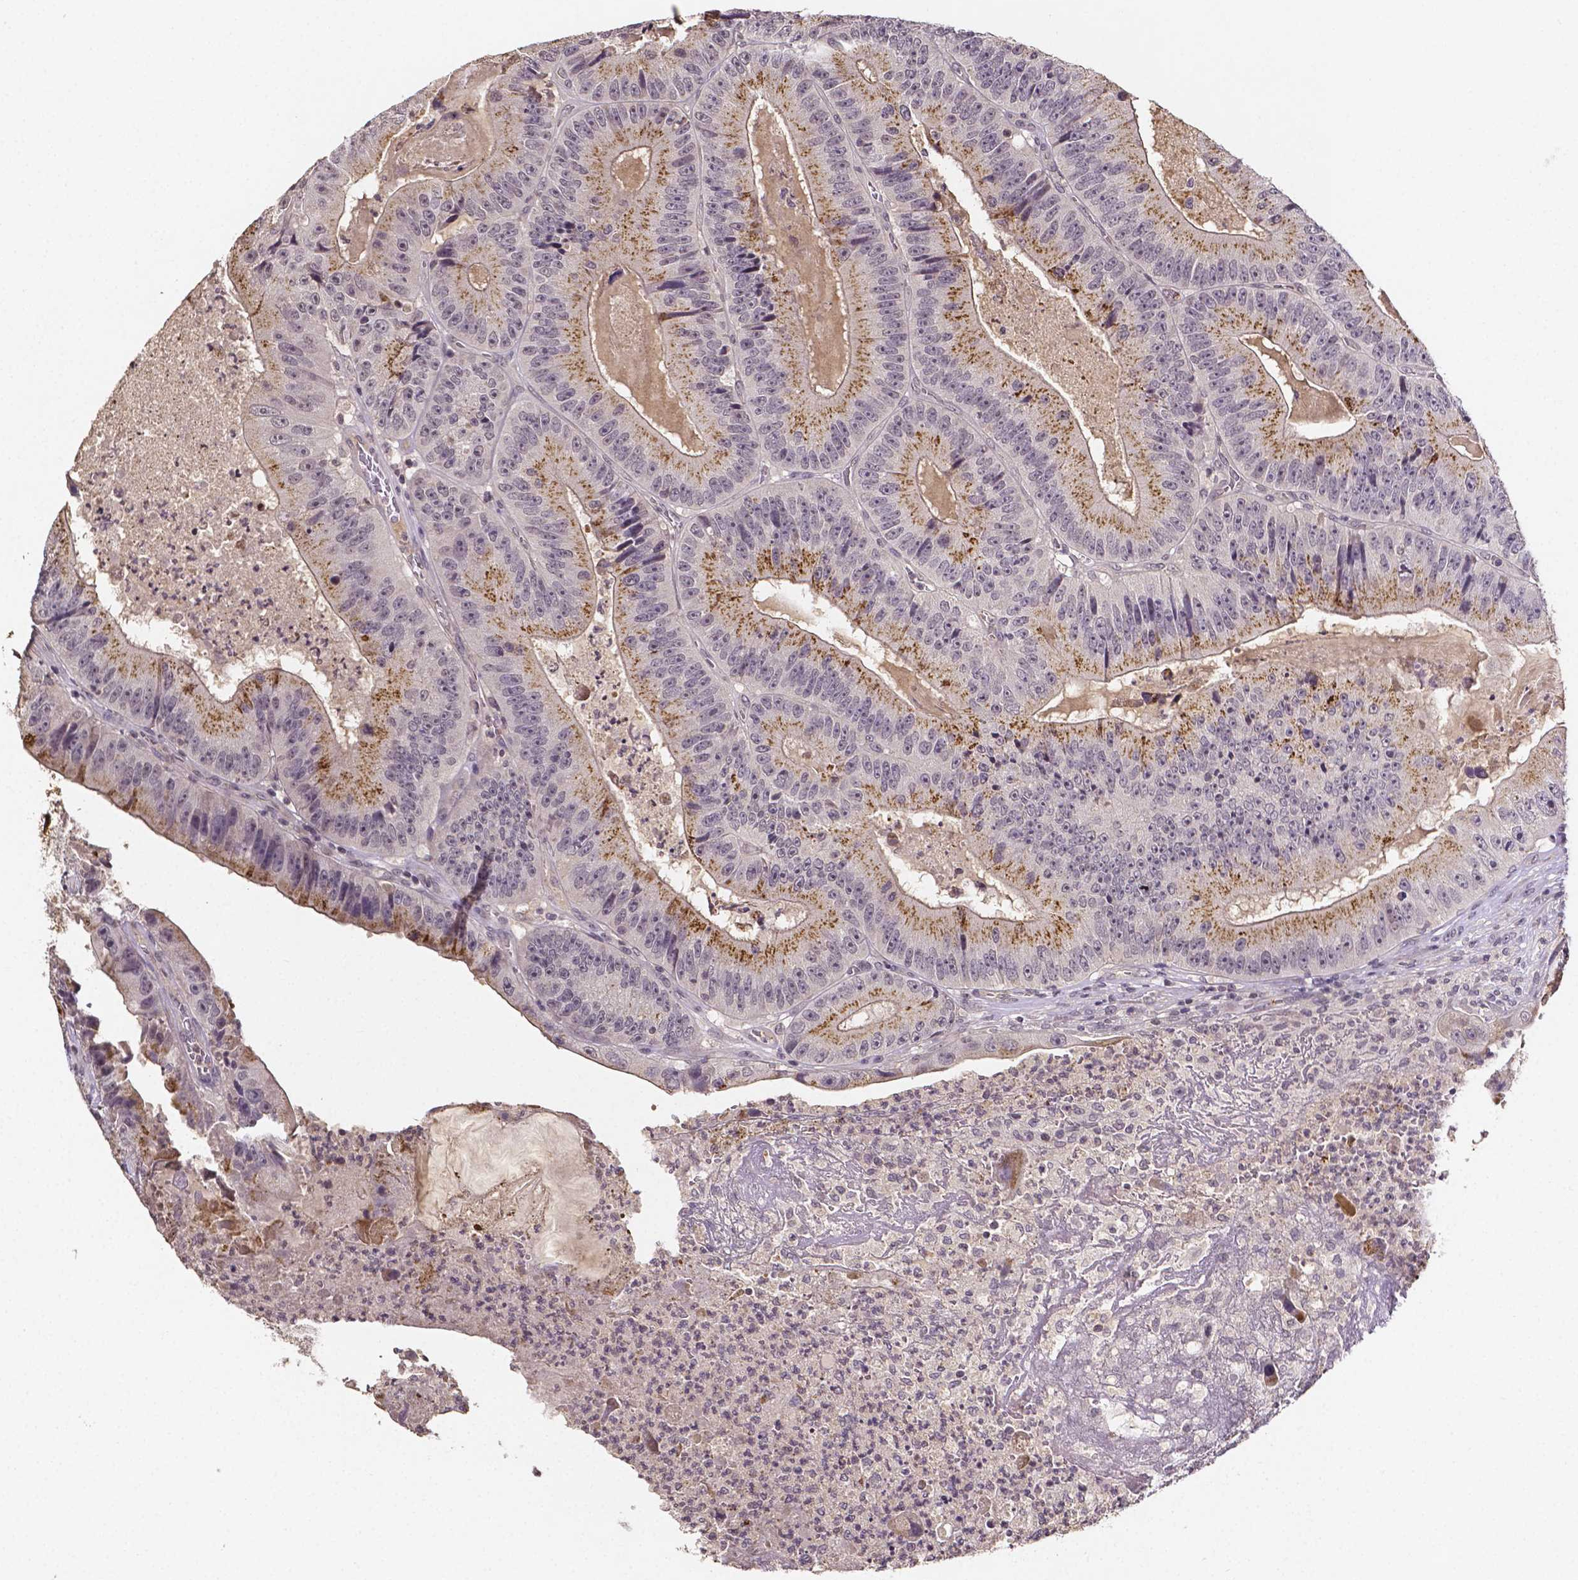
{"staining": {"intensity": "moderate", "quantity": "25%-75%", "location": "cytoplasmic/membranous"}, "tissue": "colorectal cancer", "cell_type": "Tumor cells", "image_type": "cancer", "snomed": [{"axis": "morphology", "description": "Adenocarcinoma, NOS"}, {"axis": "topography", "description": "Colon"}], "caption": "The immunohistochemical stain shows moderate cytoplasmic/membranous staining in tumor cells of colorectal cancer (adenocarcinoma) tissue.", "gene": "NRGN", "patient": {"sex": "female", "age": 86}}